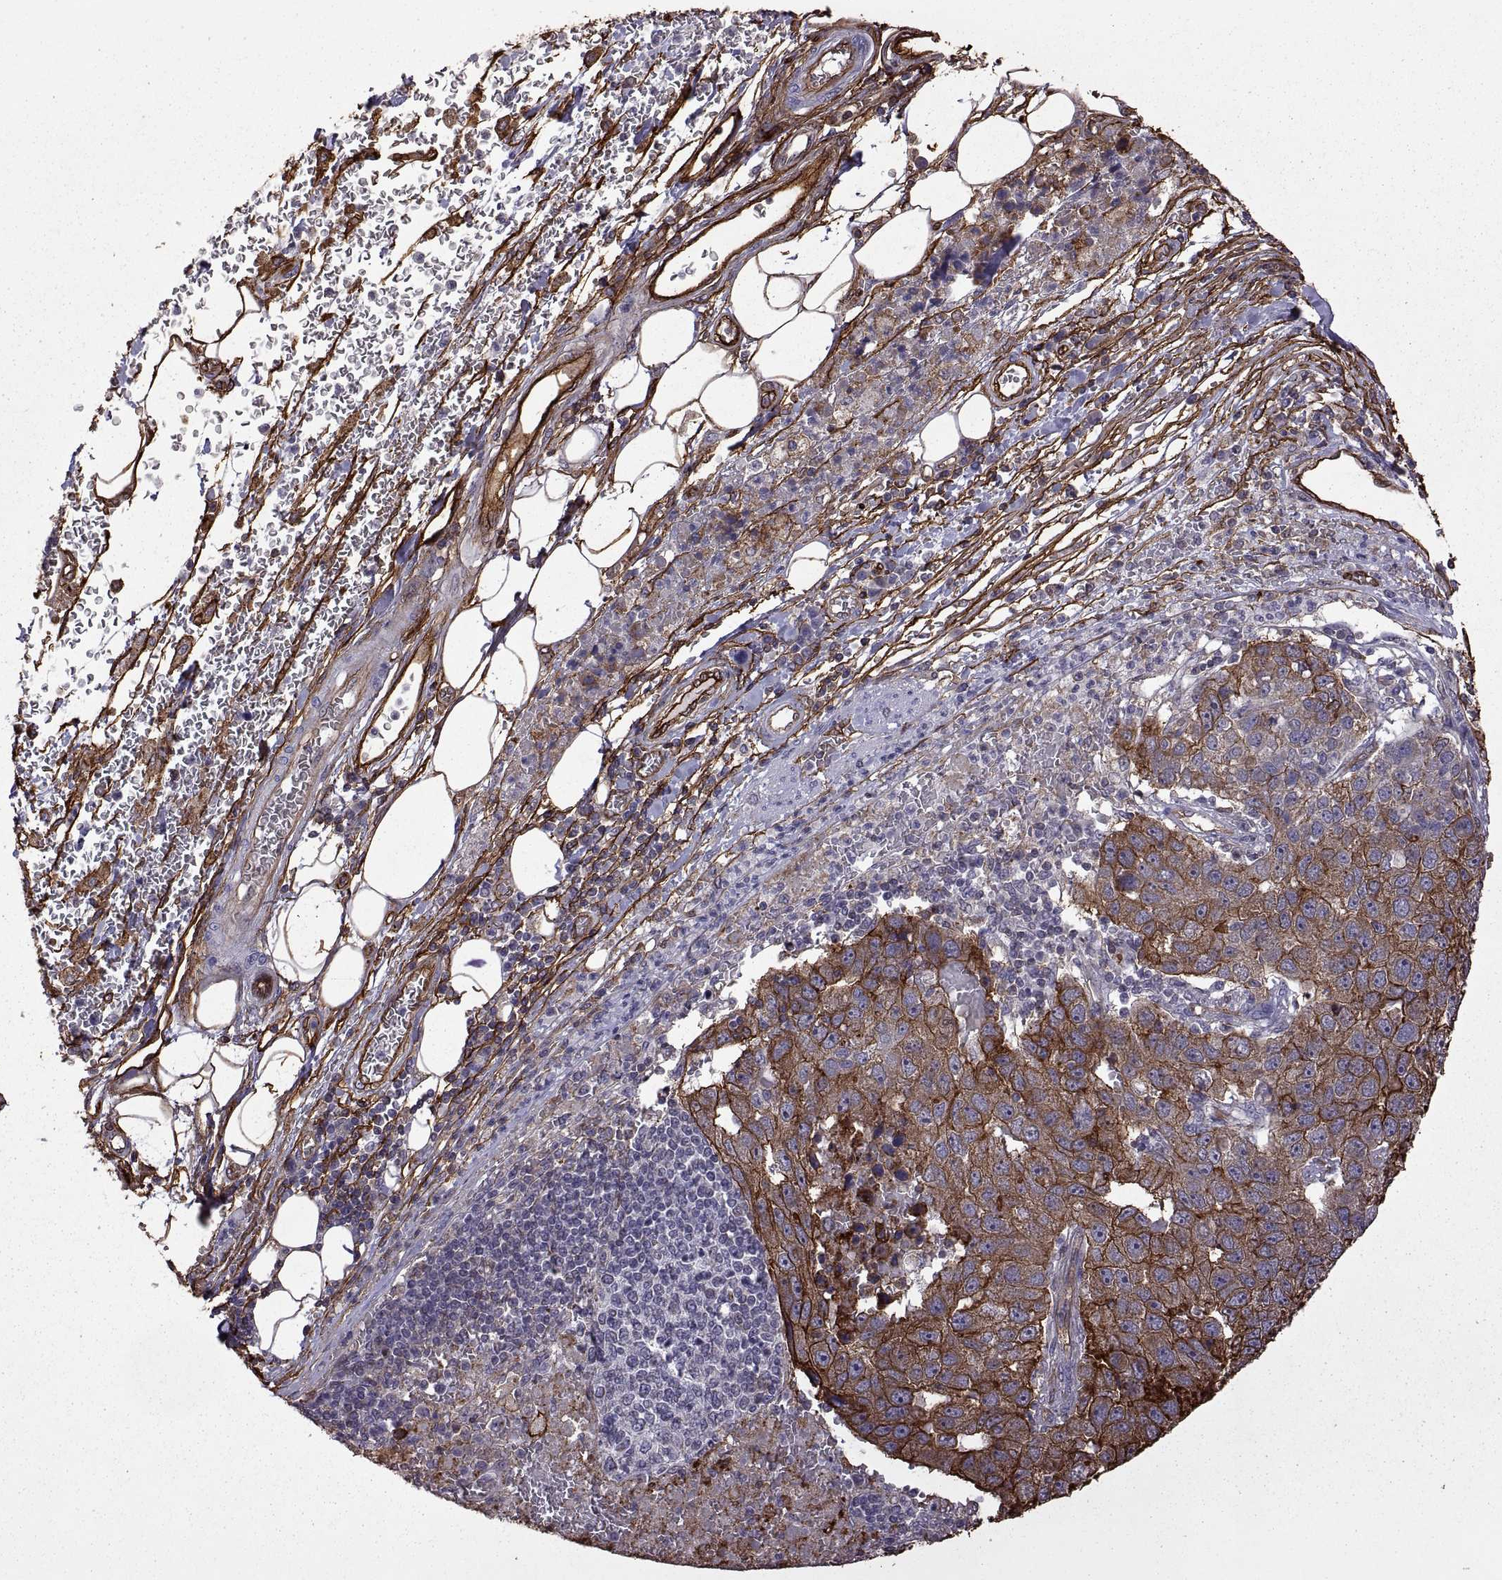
{"staining": {"intensity": "strong", "quantity": ">75%", "location": "cytoplasmic/membranous"}, "tissue": "pancreatic cancer", "cell_type": "Tumor cells", "image_type": "cancer", "snomed": [{"axis": "morphology", "description": "Adenocarcinoma, NOS"}, {"axis": "topography", "description": "Pancreas"}], "caption": "Strong cytoplasmic/membranous expression for a protein is present in approximately >75% of tumor cells of pancreatic cancer using immunohistochemistry (IHC).", "gene": "S100A10", "patient": {"sex": "female", "age": 61}}